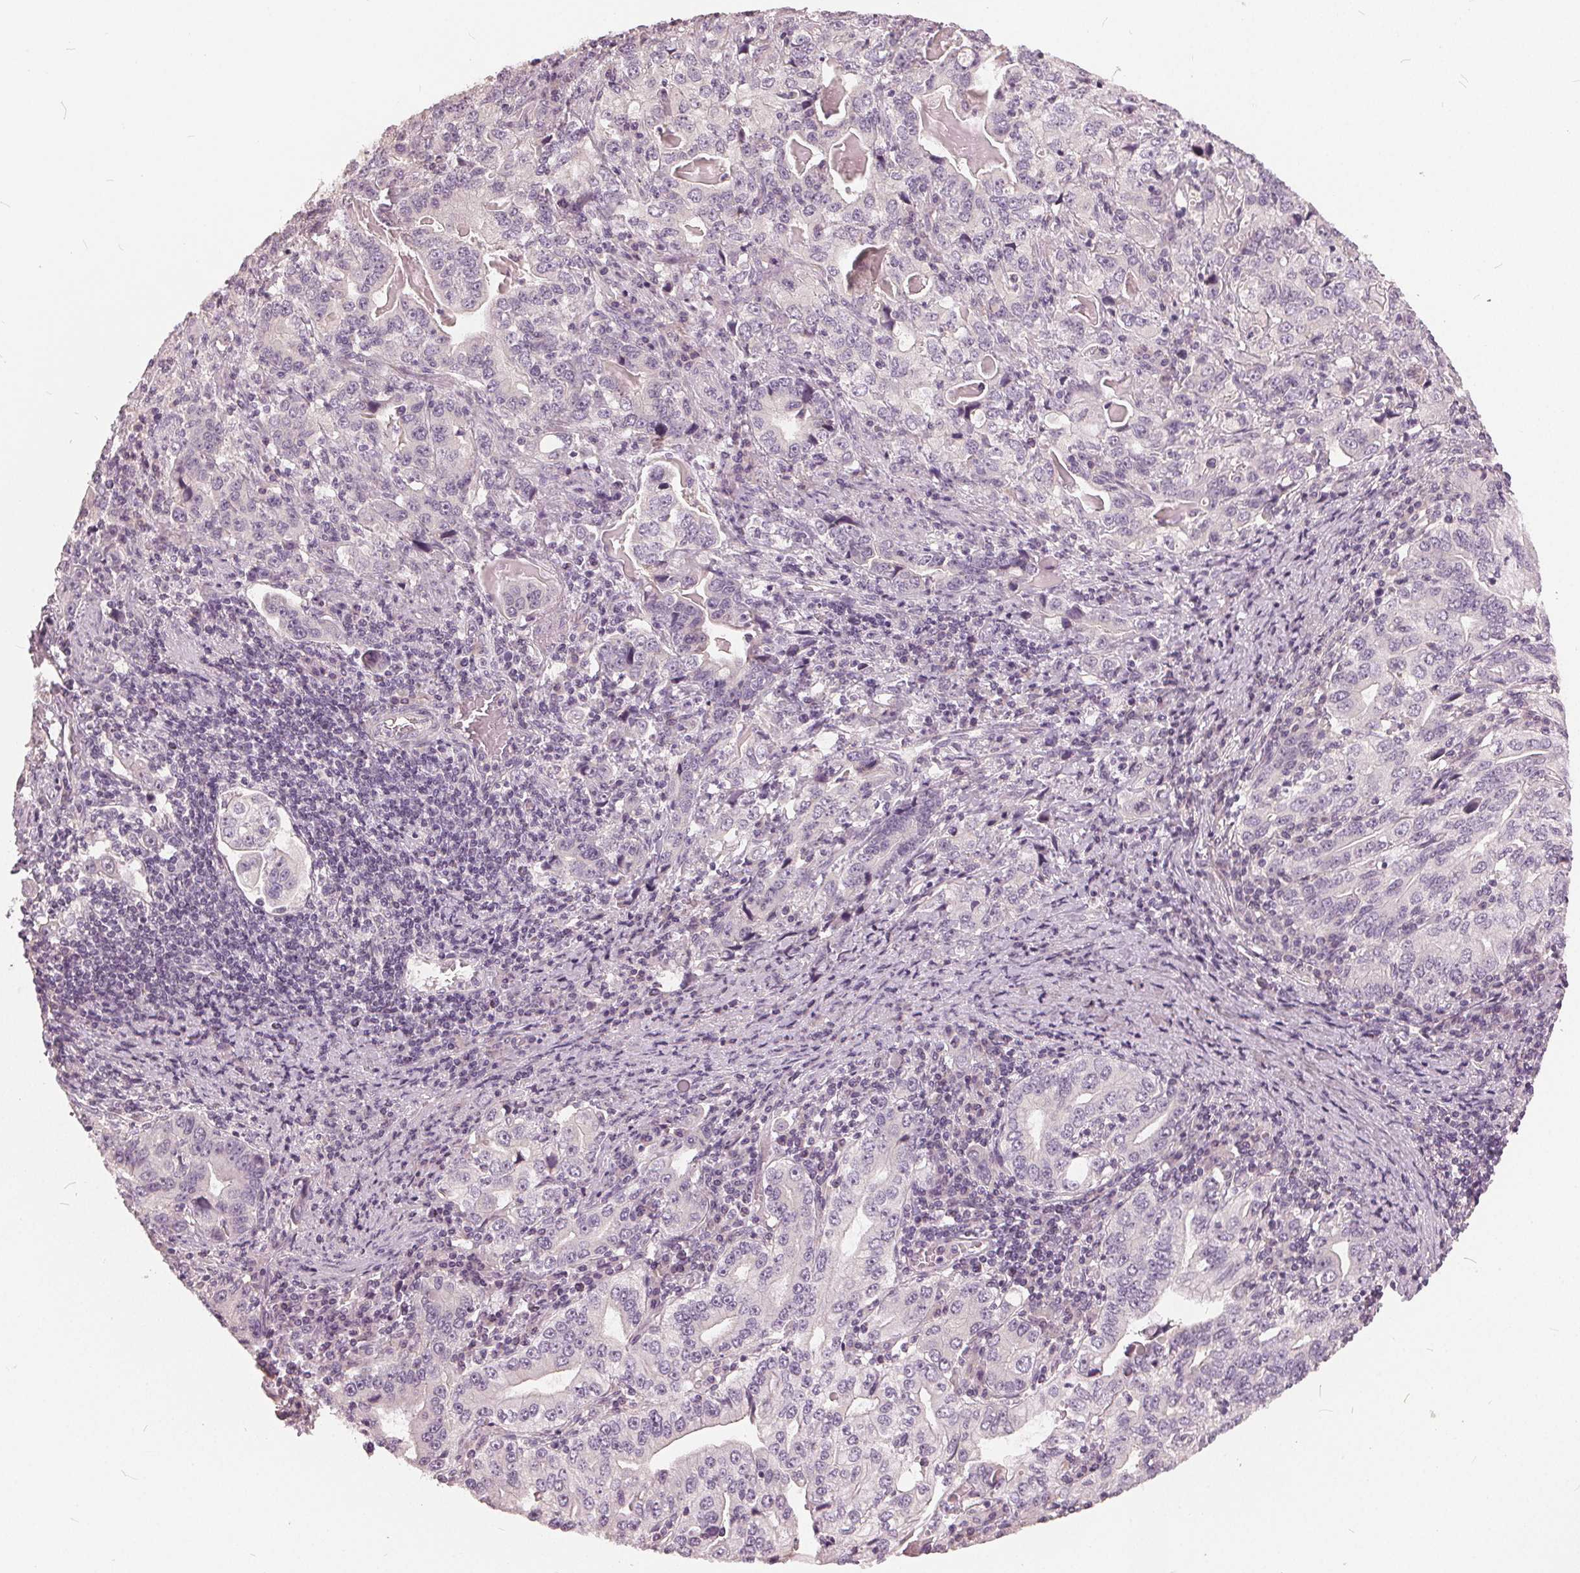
{"staining": {"intensity": "negative", "quantity": "none", "location": "none"}, "tissue": "stomach cancer", "cell_type": "Tumor cells", "image_type": "cancer", "snomed": [{"axis": "morphology", "description": "Adenocarcinoma, NOS"}, {"axis": "topography", "description": "Stomach, lower"}], "caption": "This is an IHC image of human stomach cancer (adenocarcinoma). There is no positivity in tumor cells.", "gene": "KLK13", "patient": {"sex": "female", "age": 72}}